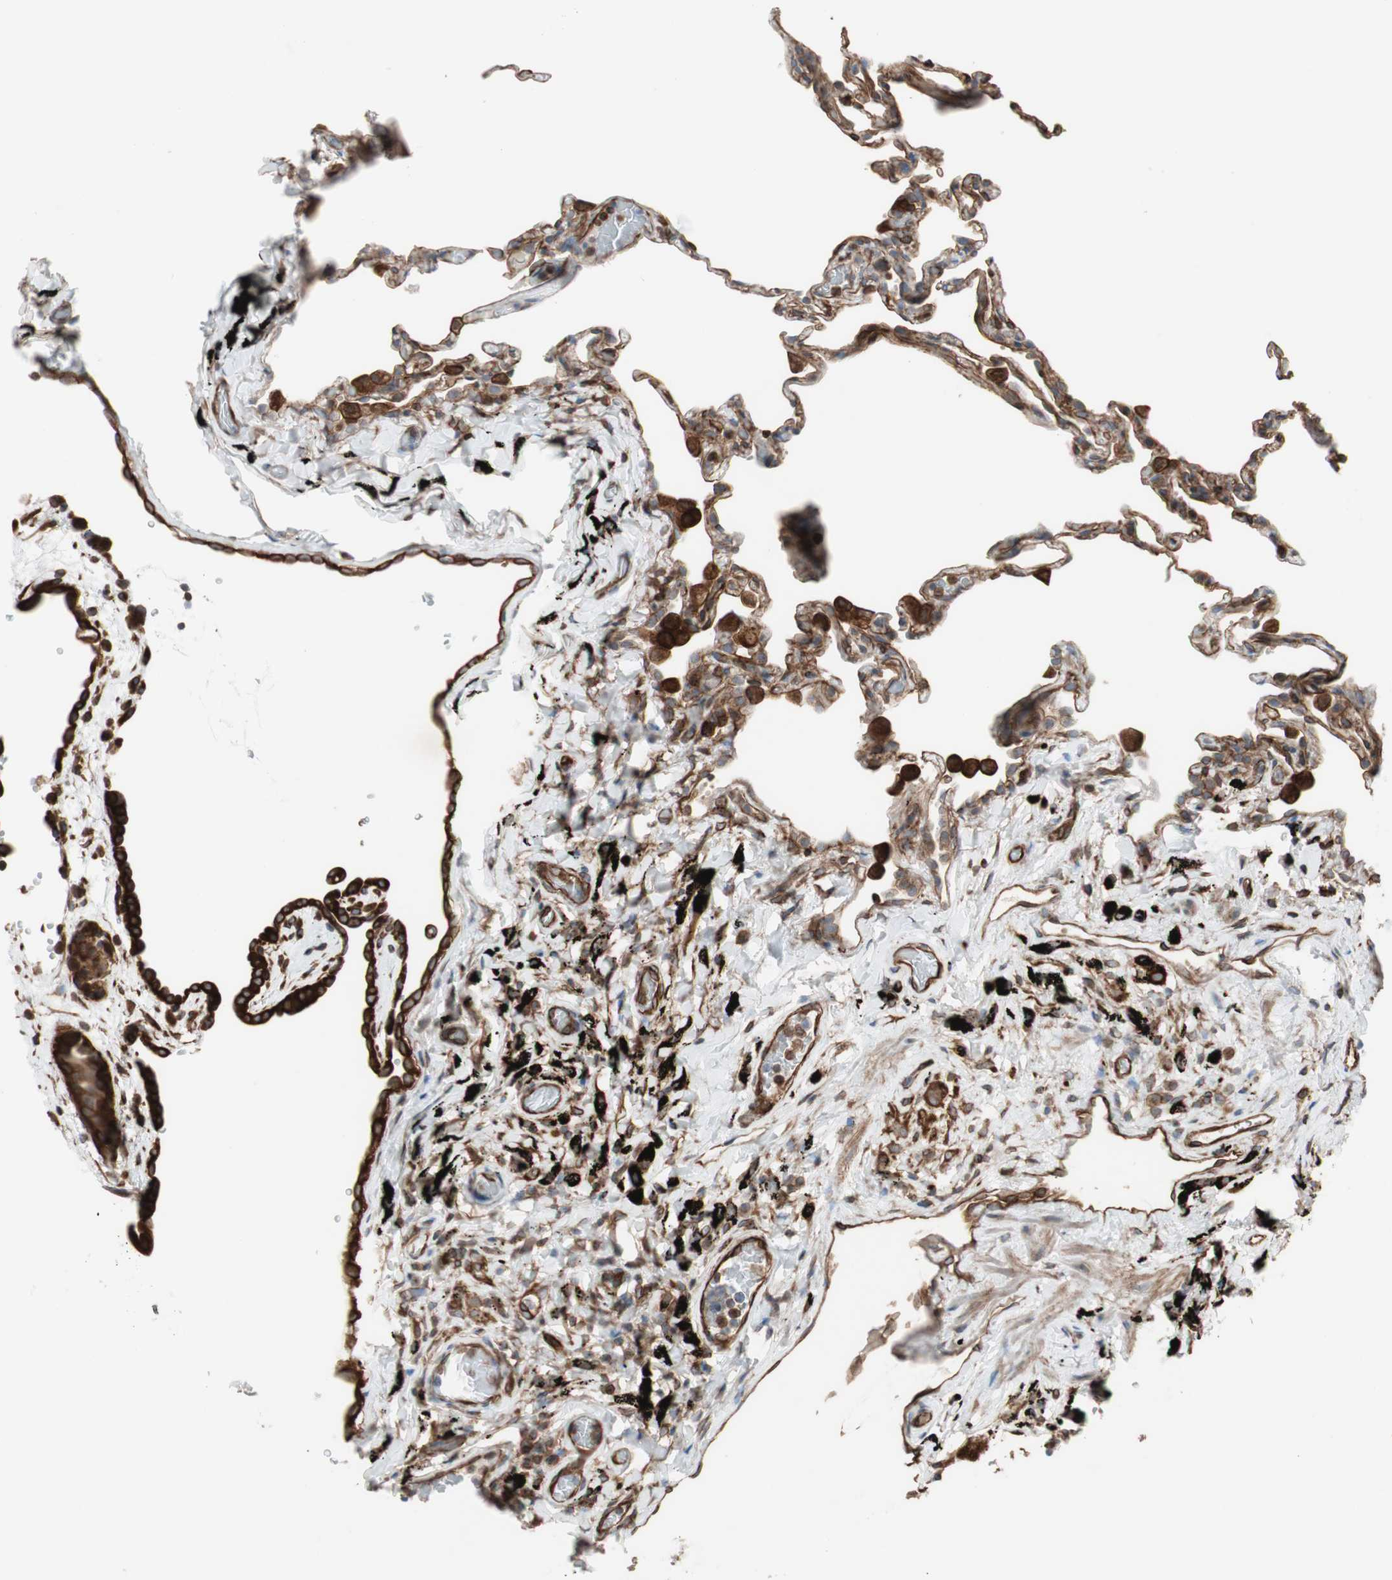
{"staining": {"intensity": "strong", "quantity": ">75%", "location": "cytoplasmic/membranous"}, "tissue": "lung", "cell_type": "Alveolar cells", "image_type": "normal", "snomed": [{"axis": "morphology", "description": "Normal tissue, NOS"}, {"axis": "topography", "description": "Lung"}], "caption": "Strong cytoplasmic/membranous protein expression is present in about >75% of alveolar cells in lung. (DAB = brown stain, brightfield microscopy at high magnification).", "gene": "TCTA", "patient": {"sex": "male", "age": 59}}